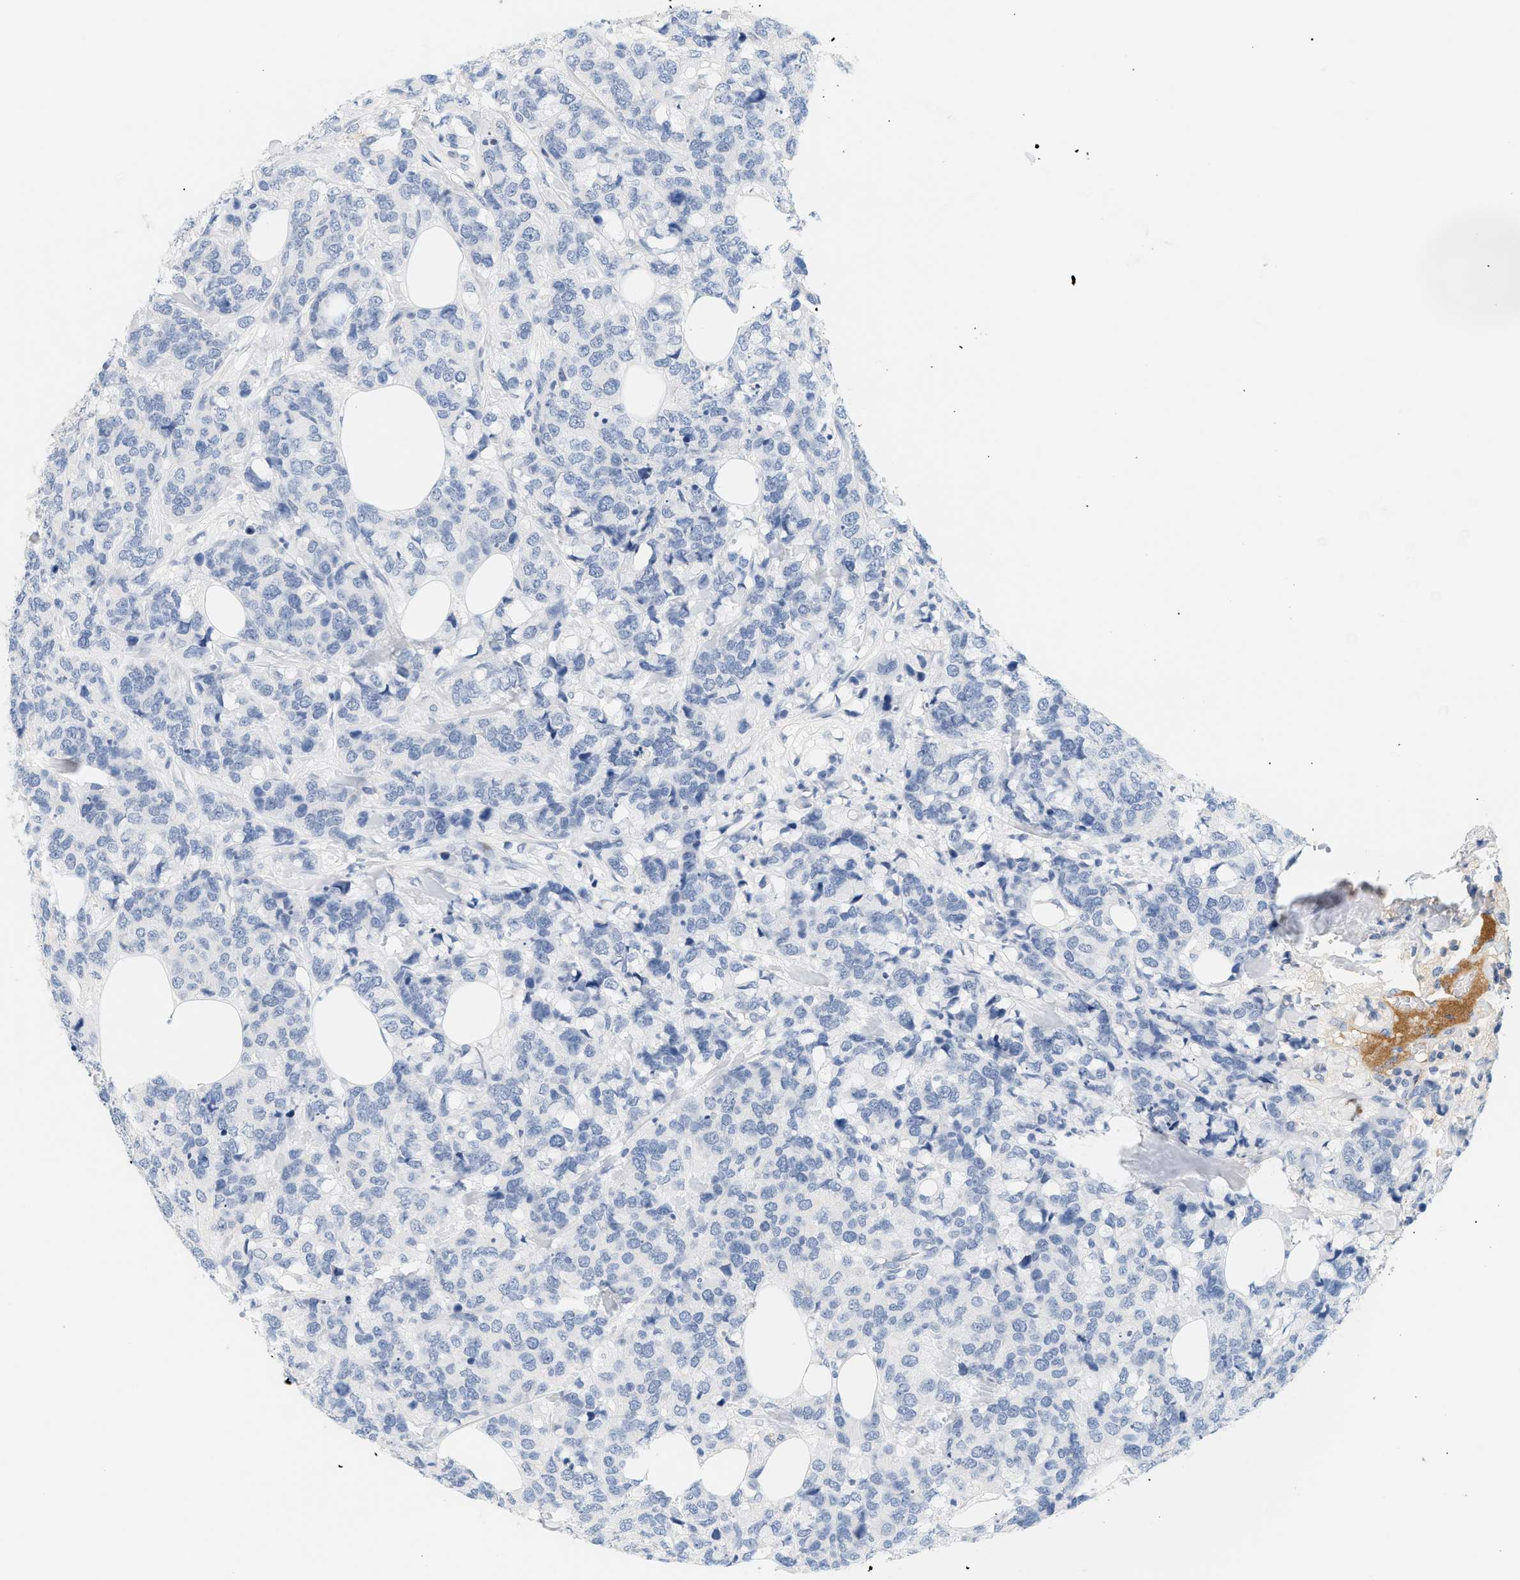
{"staining": {"intensity": "negative", "quantity": "none", "location": "none"}, "tissue": "breast cancer", "cell_type": "Tumor cells", "image_type": "cancer", "snomed": [{"axis": "morphology", "description": "Lobular carcinoma"}, {"axis": "topography", "description": "Breast"}], "caption": "This micrograph is of breast cancer (lobular carcinoma) stained with IHC to label a protein in brown with the nuclei are counter-stained blue. There is no positivity in tumor cells.", "gene": "CFH", "patient": {"sex": "female", "age": 59}}